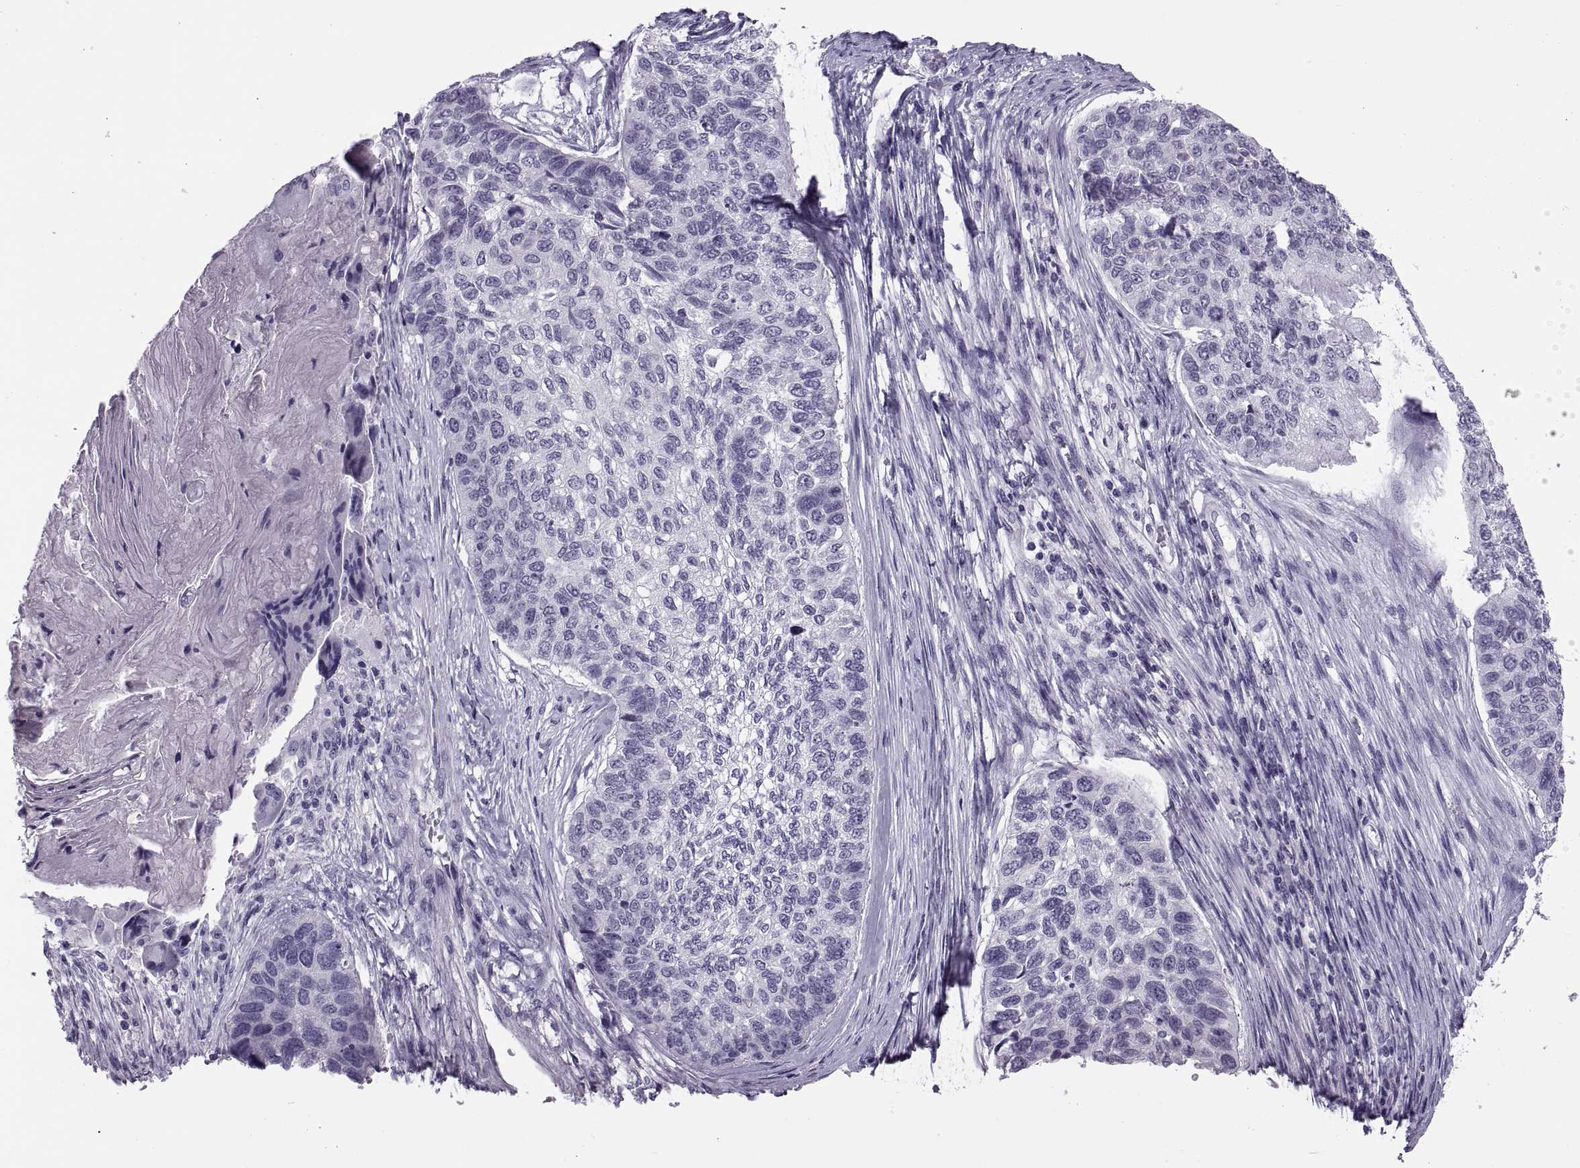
{"staining": {"intensity": "negative", "quantity": "none", "location": "none"}, "tissue": "lung cancer", "cell_type": "Tumor cells", "image_type": "cancer", "snomed": [{"axis": "morphology", "description": "Squamous cell carcinoma, NOS"}, {"axis": "topography", "description": "Lung"}], "caption": "The IHC photomicrograph has no significant positivity in tumor cells of lung squamous cell carcinoma tissue.", "gene": "SYNGR4", "patient": {"sex": "male", "age": 69}}